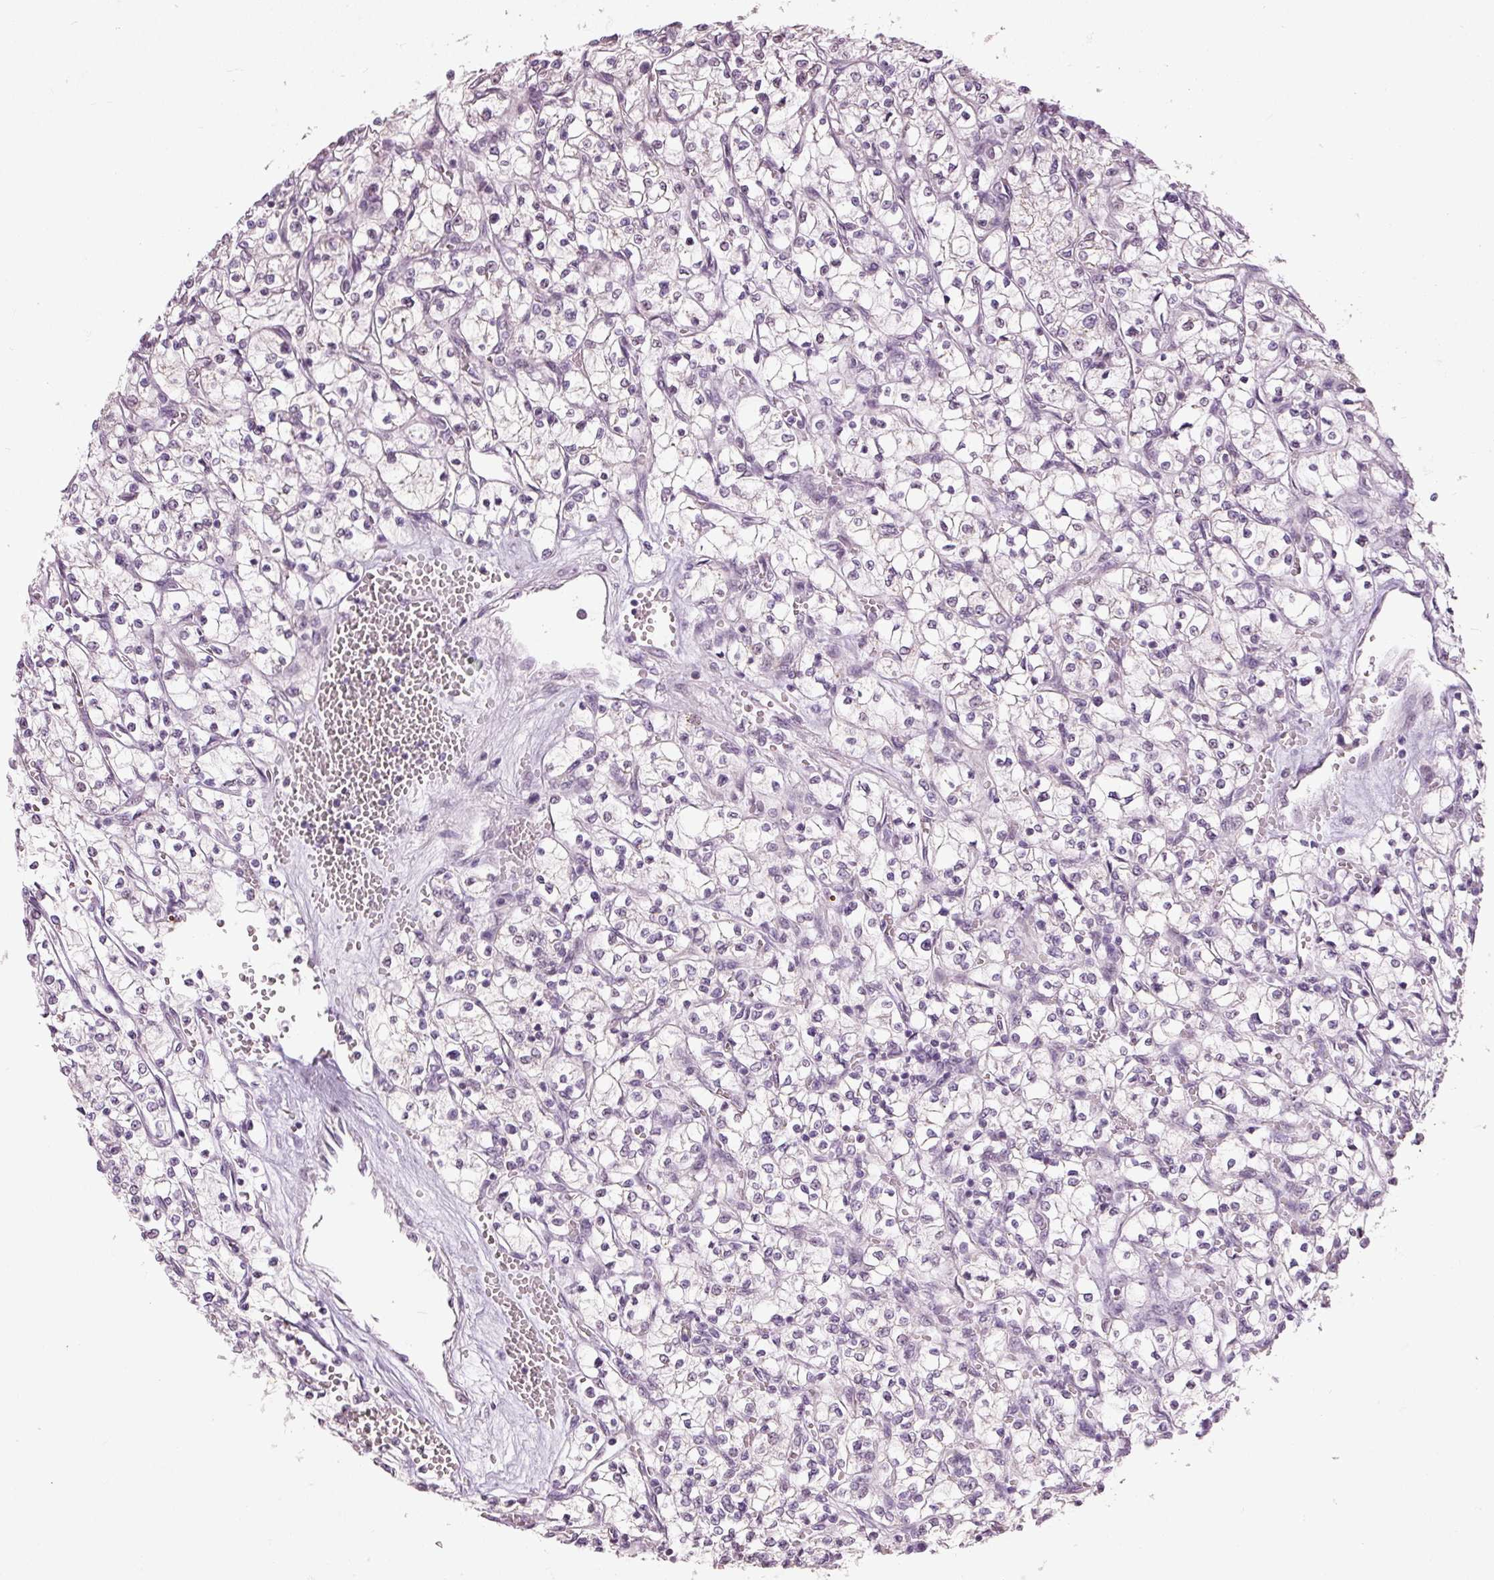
{"staining": {"intensity": "negative", "quantity": "none", "location": "none"}, "tissue": "renal cancer", "cell_type": "Tumor cells", "image_type": "cancer", "snomed": [{"axis": "morphology", "description": "Adenocarcinoma, NOS"}, {"axis": "topography", "description": "Kidney"}], "caption": "Photomicrograph shows no significant protein positivity in tumor cells of renal cancer (adenocarcinoma).", "gene": "NRDE2", "patient": {"sex": "female", "age": 64}}